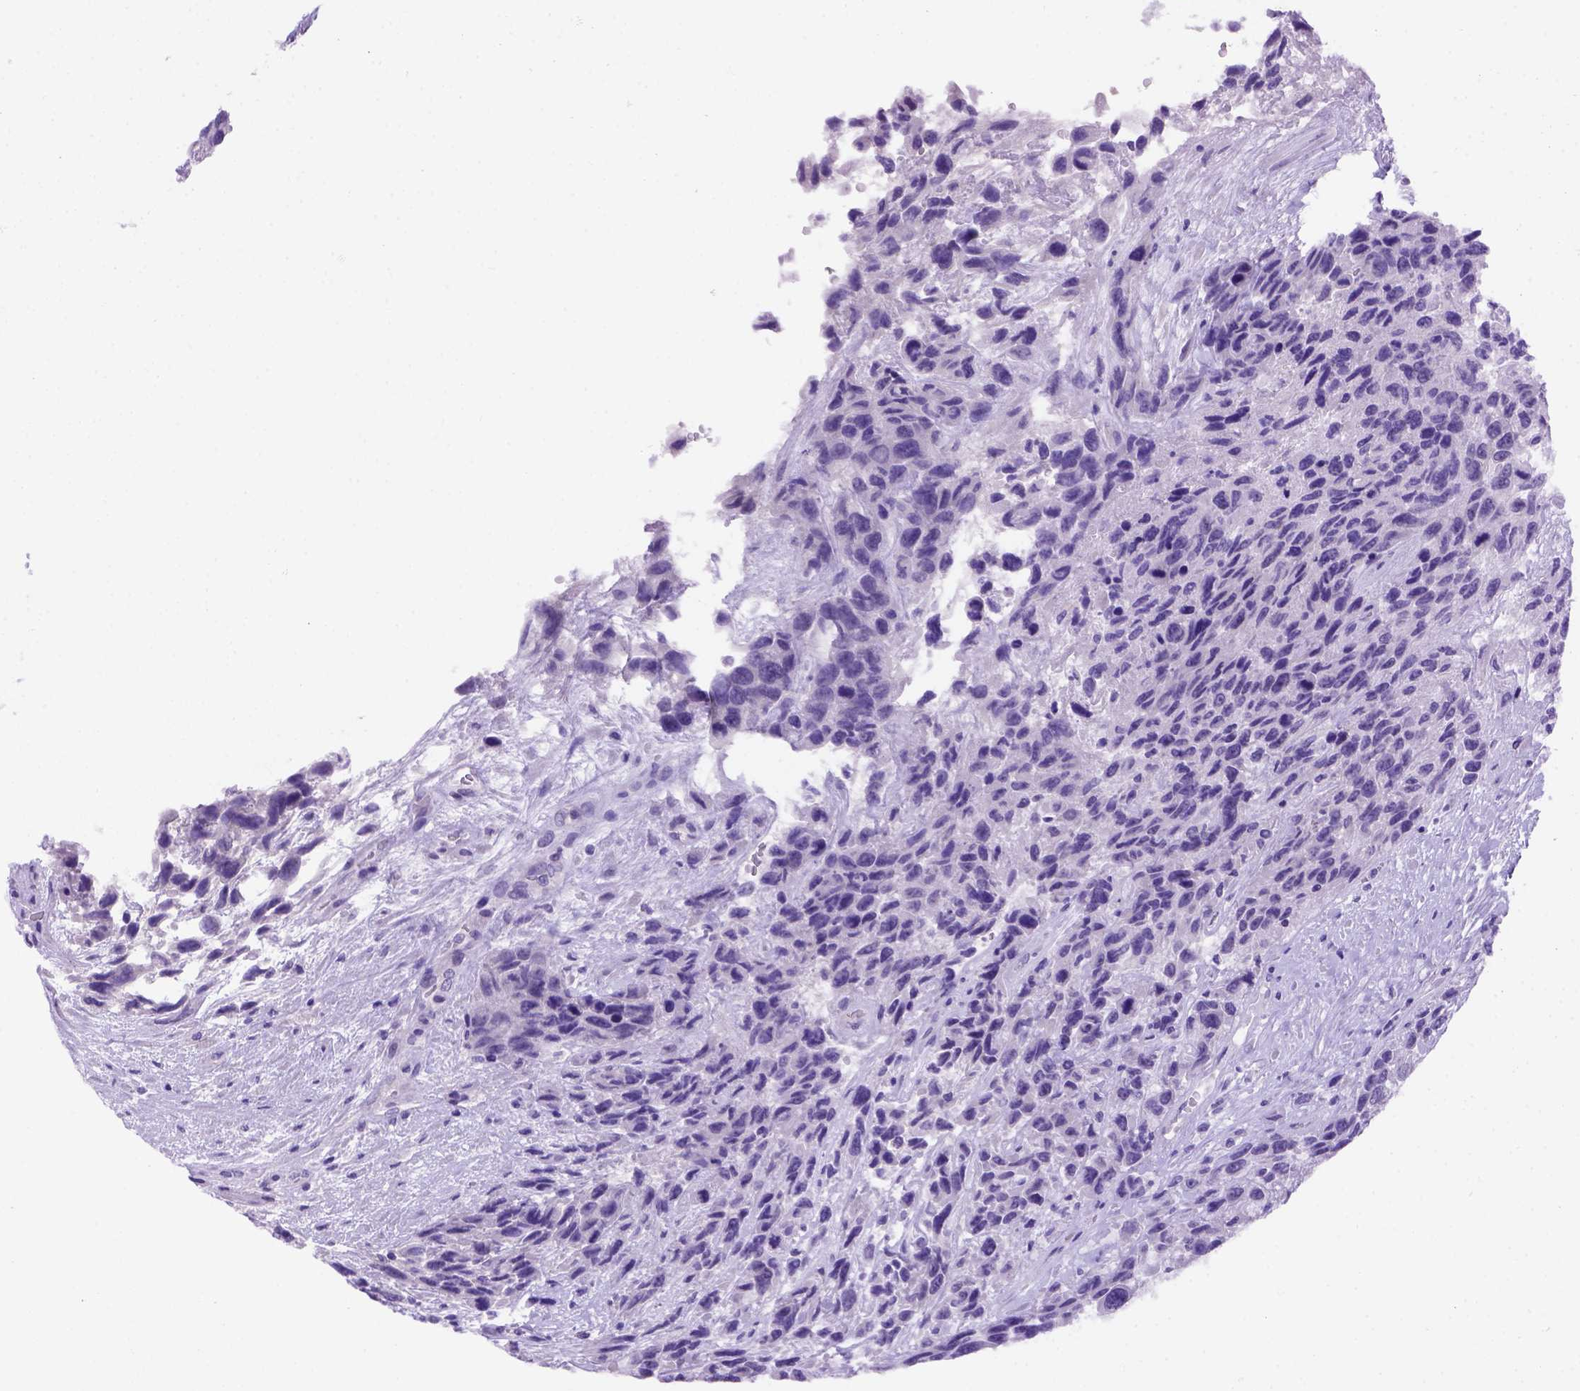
{"staining": {"intensity": "negative", "quantity": "none", "location": "none"}, "tissue": "urothelial cancer", "cell_type": "Tumor cells", "image_type": "cancer", "snomed": [{"axis": "morphology", "description": "Urothelial carcinoma, High grade"}, {"axis": "topography", "description": "Urinary bladder"}], "caption": "Urothelial carcinoma (high-grade) stained for a protein using immunohistochemistry (IHC) reveals no expression tumor cells.", "gene": "FOXI1", "patient": {"sex": "female", "age": 70}}